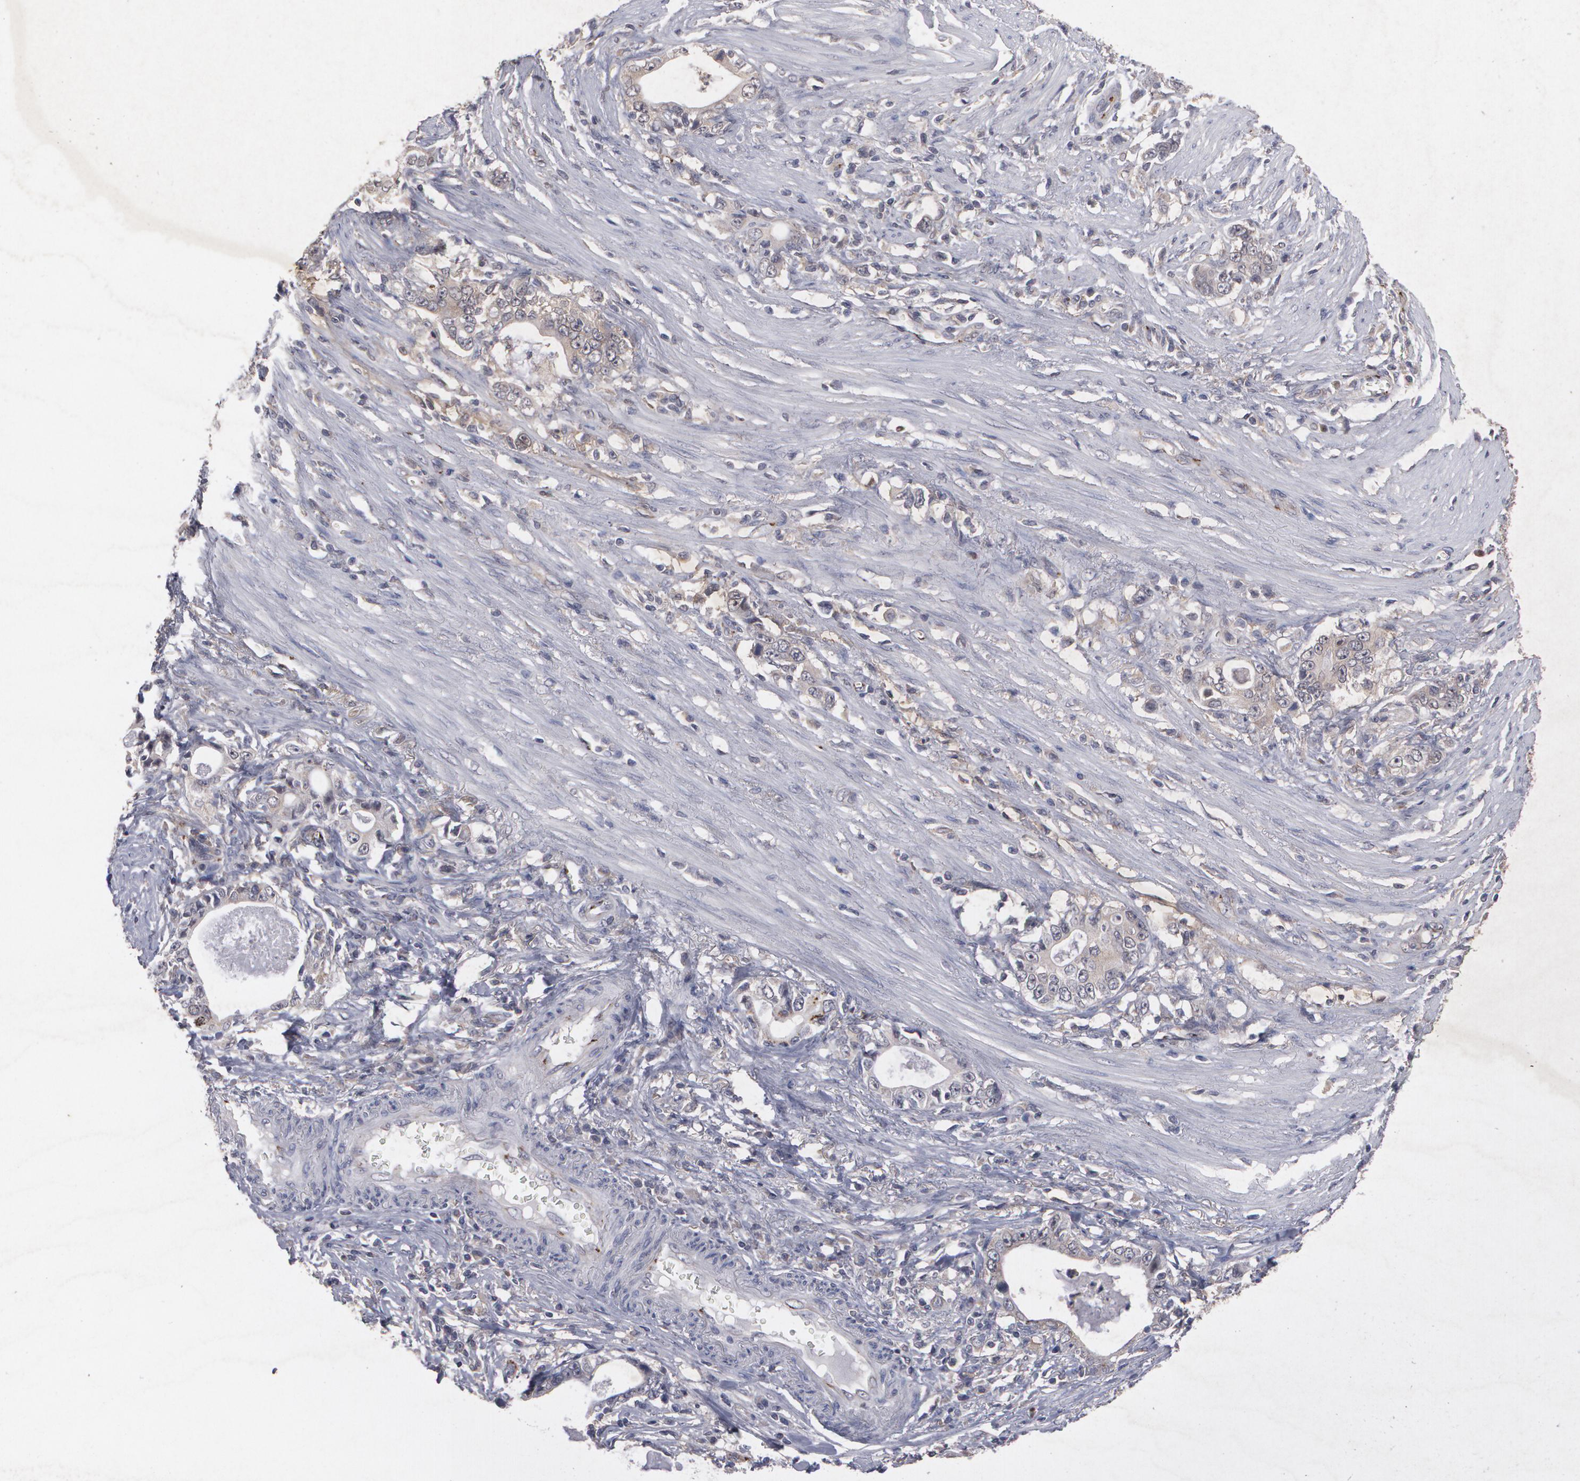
{"staining": {"intensity": "weak", "quantity": "<25%", "location": "cytoplasmic/membranous"}, "tissue": "stomach cancer", "cell_type": "Tumor cells", "image_type": "cancer", "snomed": [{"axis": "morphology", "description": "Adenocarcinoma, NOS"}, {"axis": "topography", "description": "Stomach, lower"}], "caption": "High power microscopy micrograph of an immunohistochemistry image of stomach cancer, revealing no significant positivity in tumor cells.", "gene": "HTT", "patient": {"sex": "female", "age": 72}}